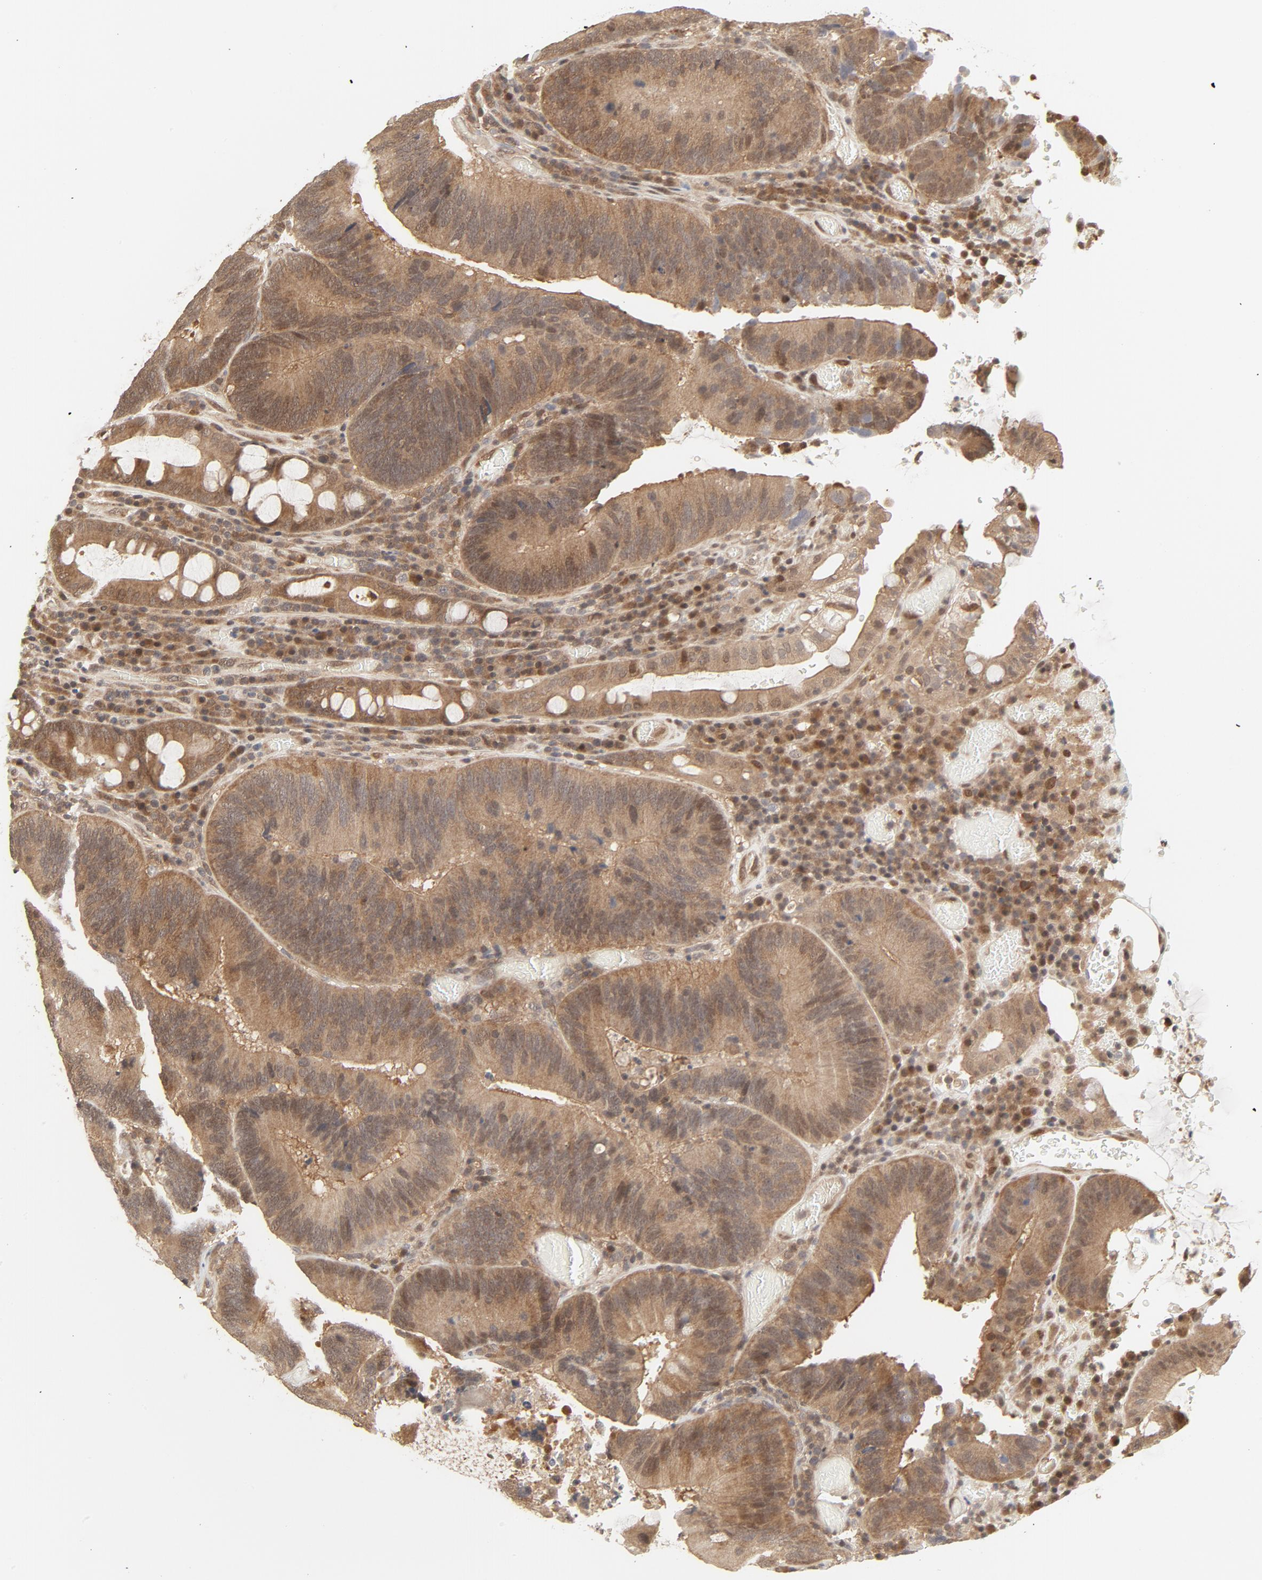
{"staining": {"intensity": "moderate", "quantity": "25%-75%", "location": "nuclear"}, "tissue": "colorectal cancer", "cell_type": "Tumor cells", "image_type": "cancer", "snomed": [{"axis": "morphology", "description": "Normal tissue, NOS"}, {"axis": "morphology", "description": "Adenocarcinoma, NOS"}, {"axis": "topography", "description": "Colon"}], "caption": "A photomicrograph of adenocarcinoma (colorectal) stained for a protein displays moderate nuclear brown staining in tumor cells.", "gene": "NEDD8", "patient": {"sex": "female", "age": 78}}